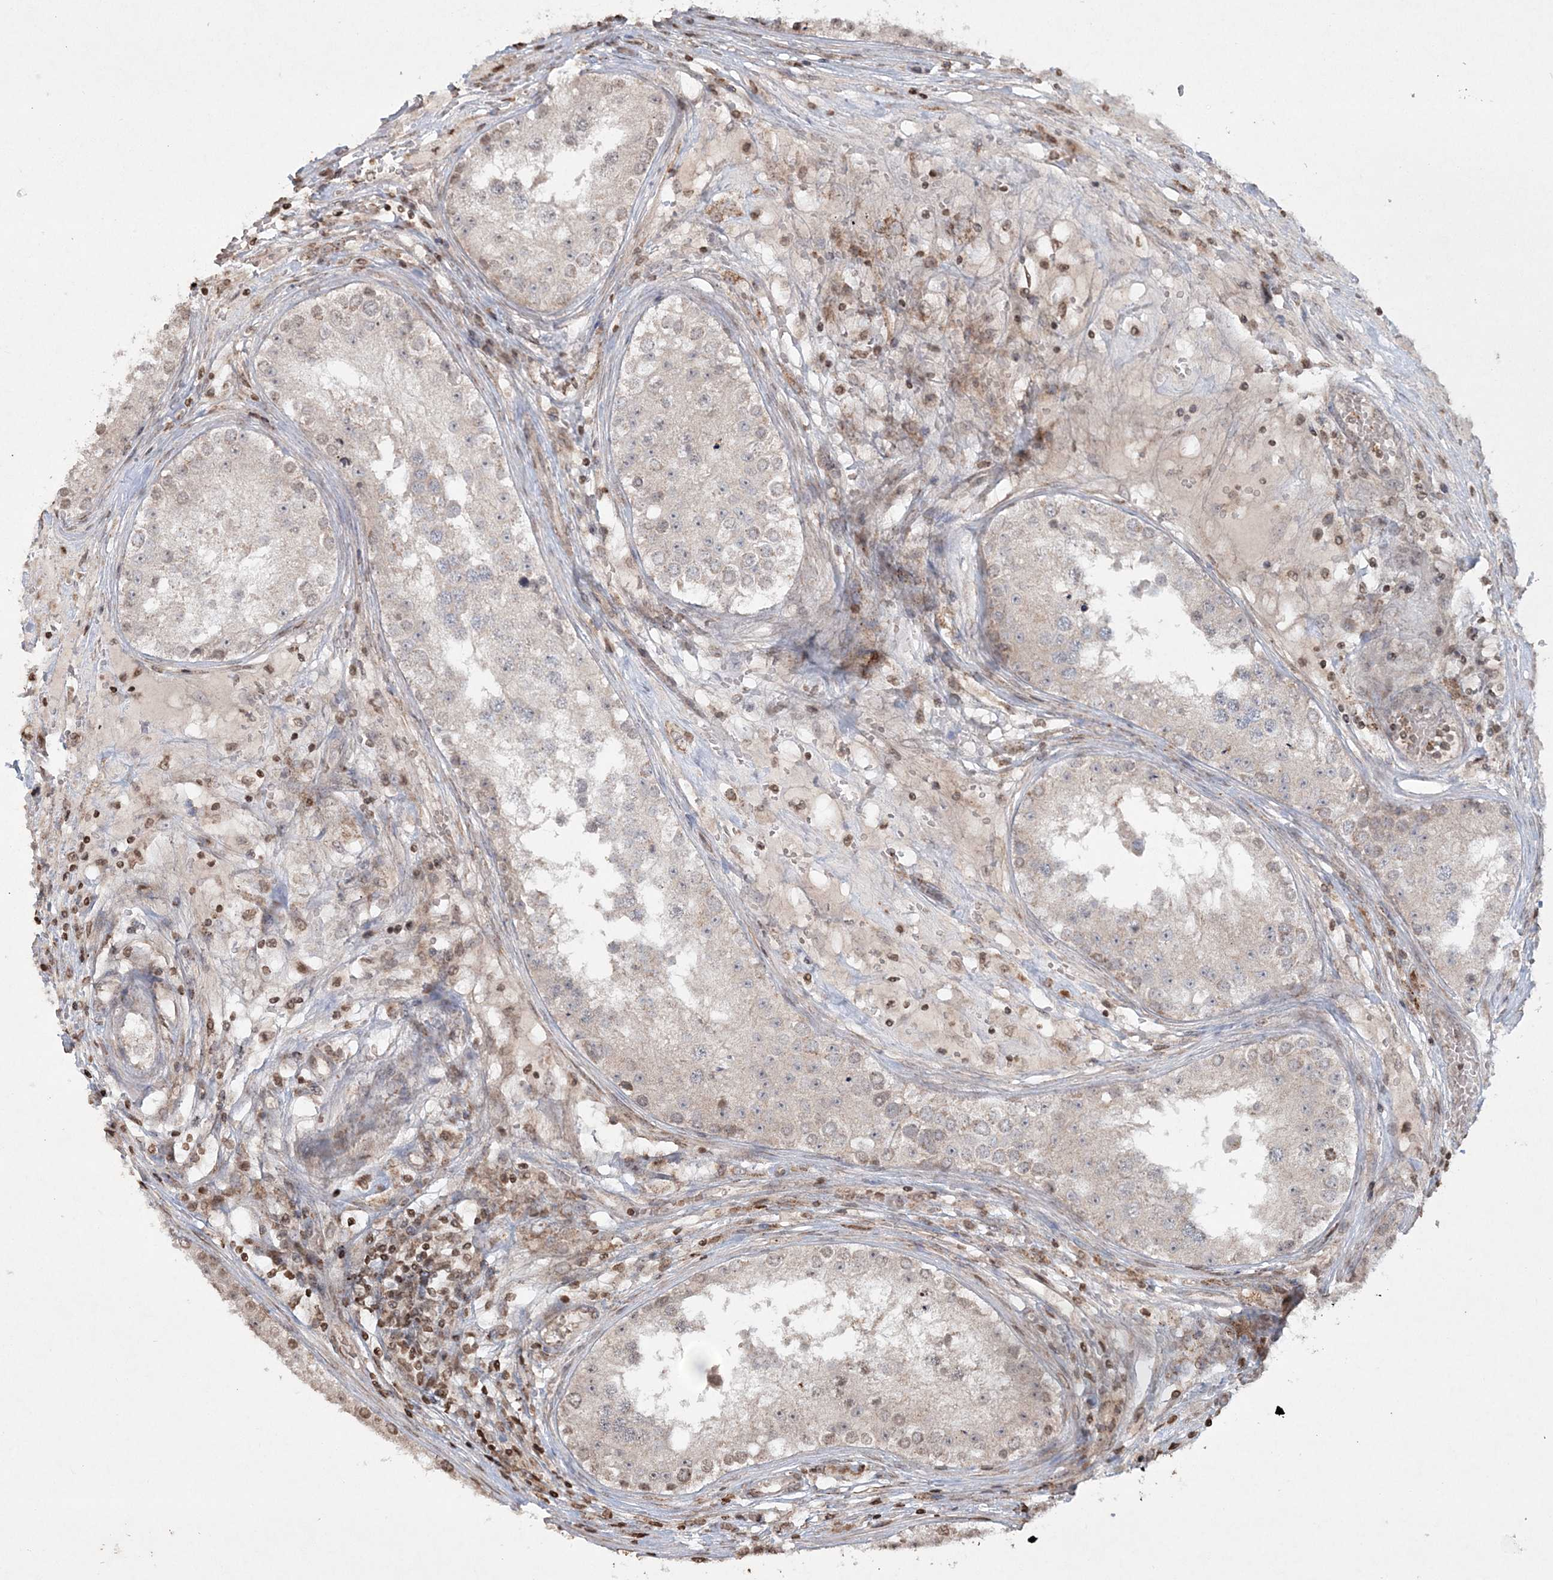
{"staining": {"intensity": "weak", "quantity": ">75%", "location": "cytoplasmic/membranous"}, "tissue": "testis cancer", "cell_type": "Tumor cells", "image_type": "cancer", "snomed": [{"axis": "morphology", "description": "Carcinoma, Embryonal, NOS"}, {"axis": "topography", "description": "Testis"}], "caption": "Brown immunohistochemical staining in testis embryonal carcinoma displays weak cytoplasmic/membranous positivity in approximately >75% of tumor cells.", "gene": "TTC7A", "patient": {"sex": "male", "age": 25}}